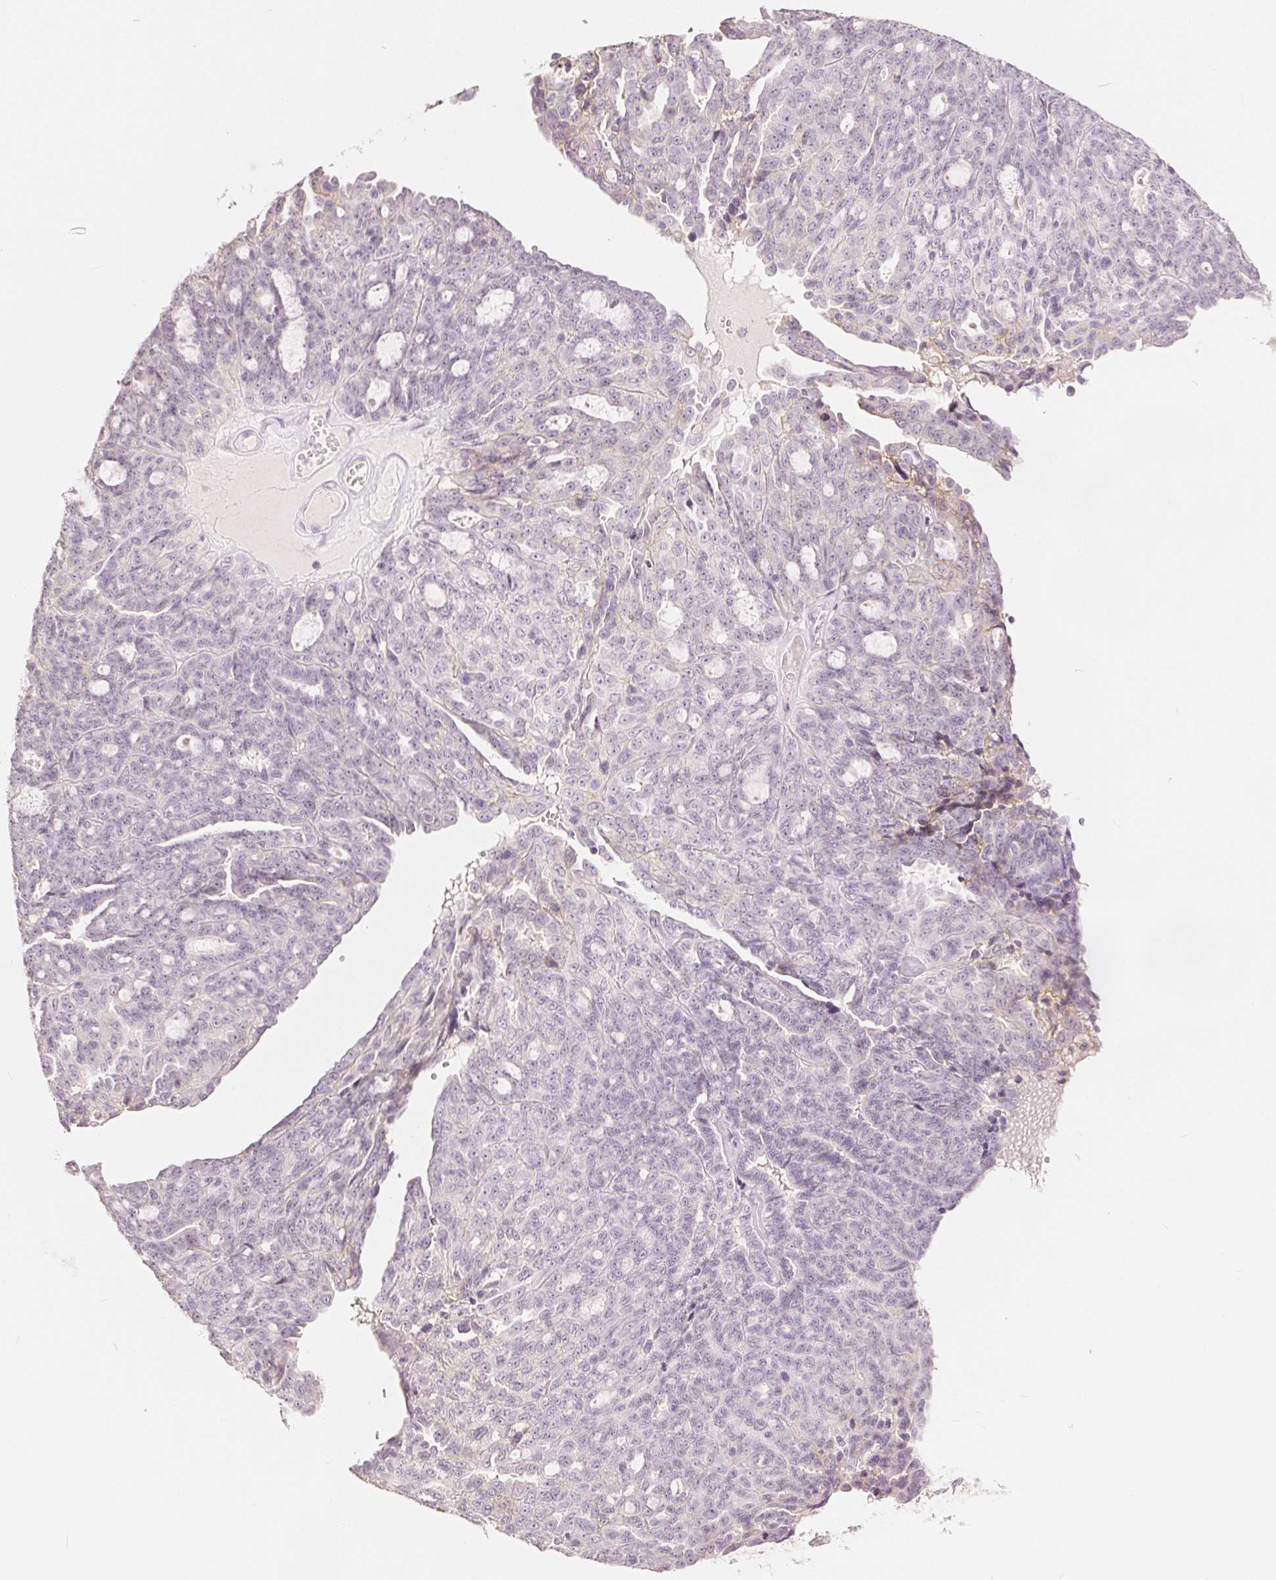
{"staining": {"intensity": "negative", "quantity": "none", "location": "none"}, "tissue": "ovarian cancer", "cell_type": "Tumor cells", "image_type": "cancer", "snomed": [{"axis": "morphology", "description": "Cystadenocarcinoma, serous, NOS"}, {"axis": "topography", "description": "Ovary"}], "caption": "Image shows no protein positivity in tumor cells of ovarian cancer (serous cystadenocarcinoma) tissue. The staining was performed using DAB to visualize the protein expression in brown, while the nuclei were stained in blue with hematoxylin (Magnification: 20x).", "gene": "CA12", "patient": {"sex": "female", "age": 71}}